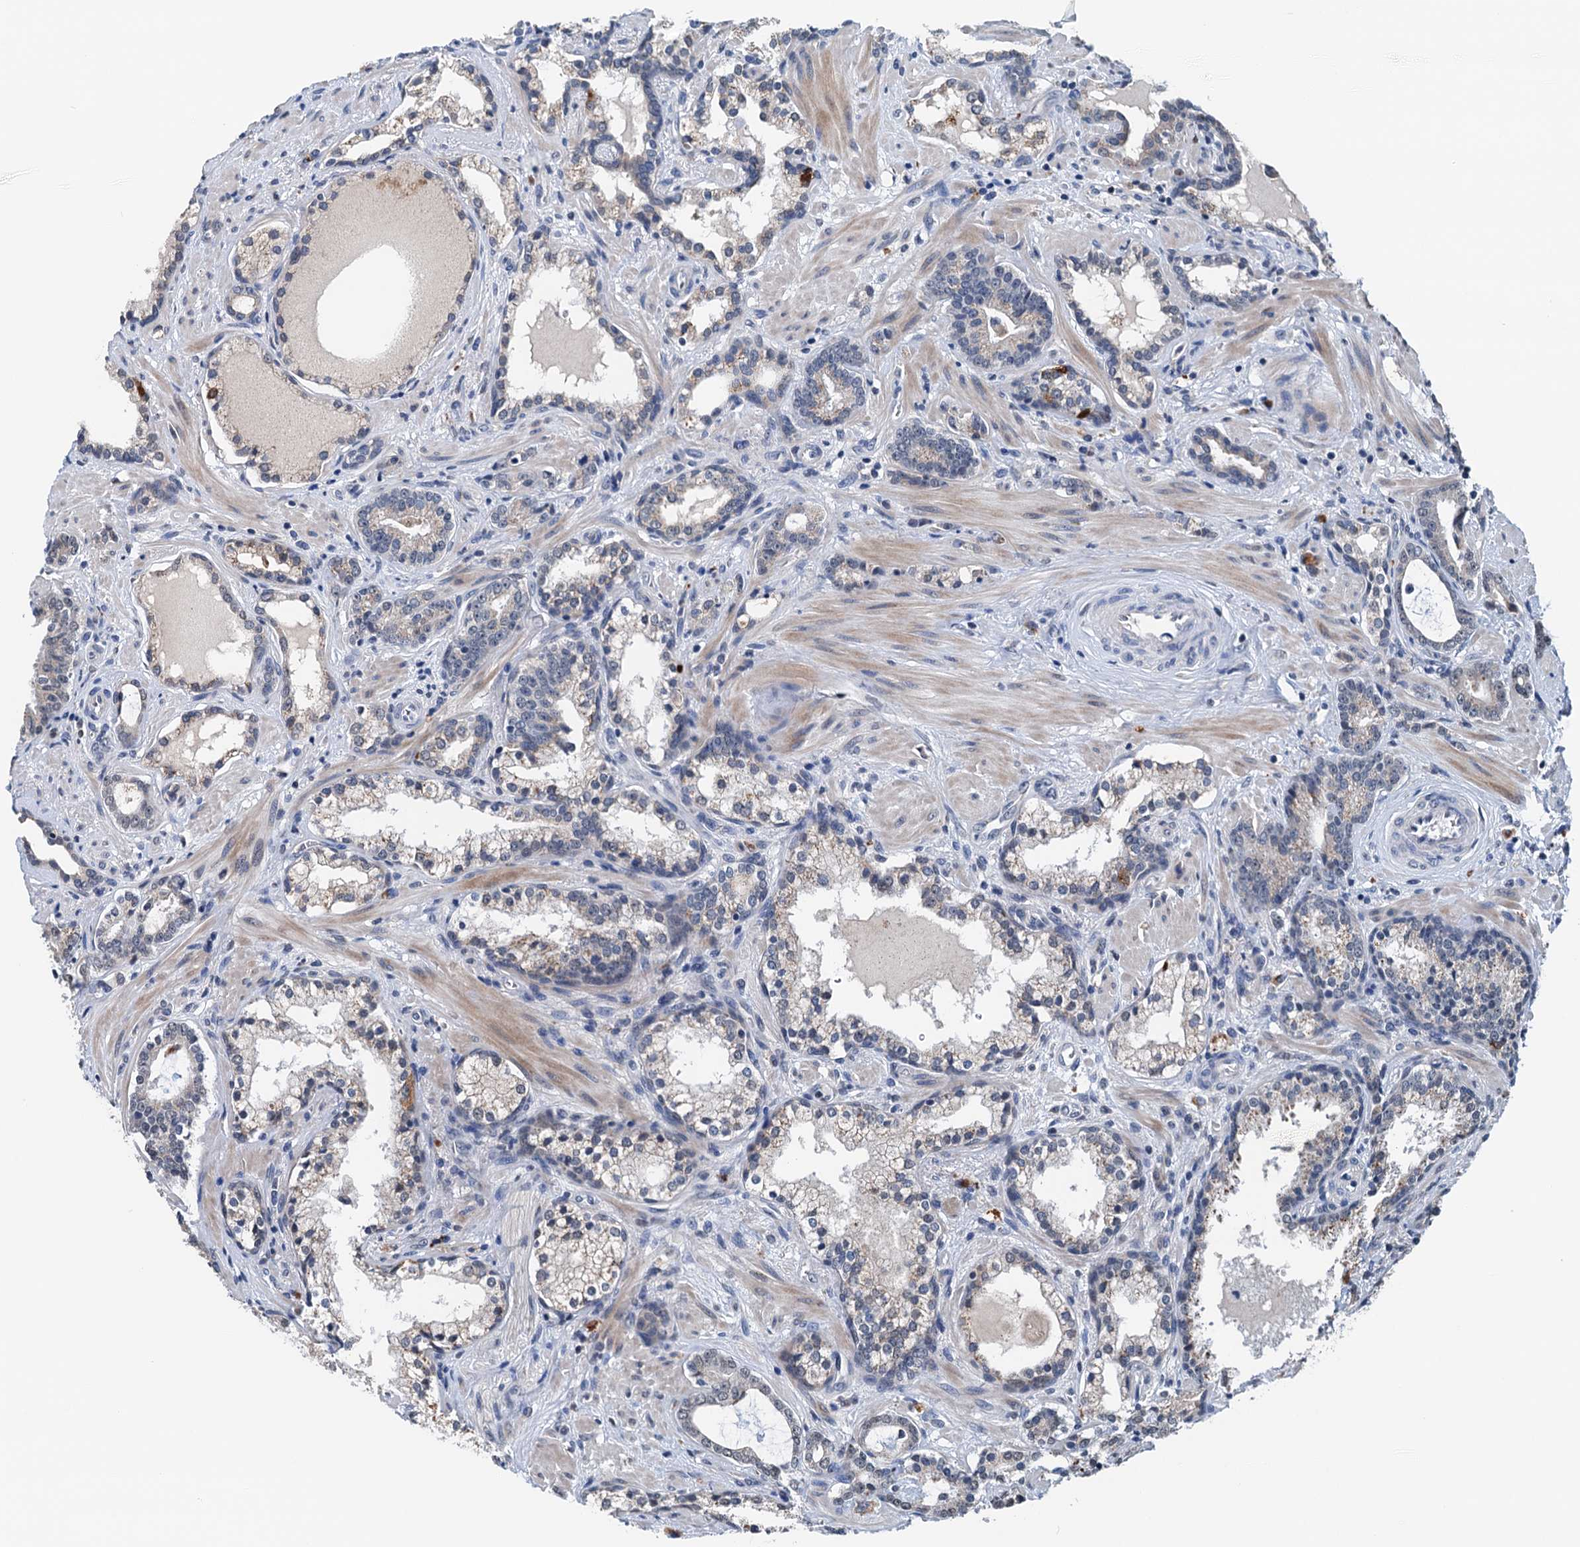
{"staining": {"intensity": "negative", "quantity": "none", "location": "none"}, "tissue": "prostate cancer", "cell_type": "Tumor cells", "image_type": "cancer", "snomed": [{"axis": "morphology", "description": "Adenocarcinoma, High grade"}, {"axis": "topography", "description": "Prostate"}], "caption": "An immunohistochemistry photomicrograph of high-grade adenocarcinoma (prostate) is shown. There is no staining in tumor cells of high-grade adenocarcinoma (prostate).", "gene": "SHLD1", "patient": {"sex": "male", "age": 58}}